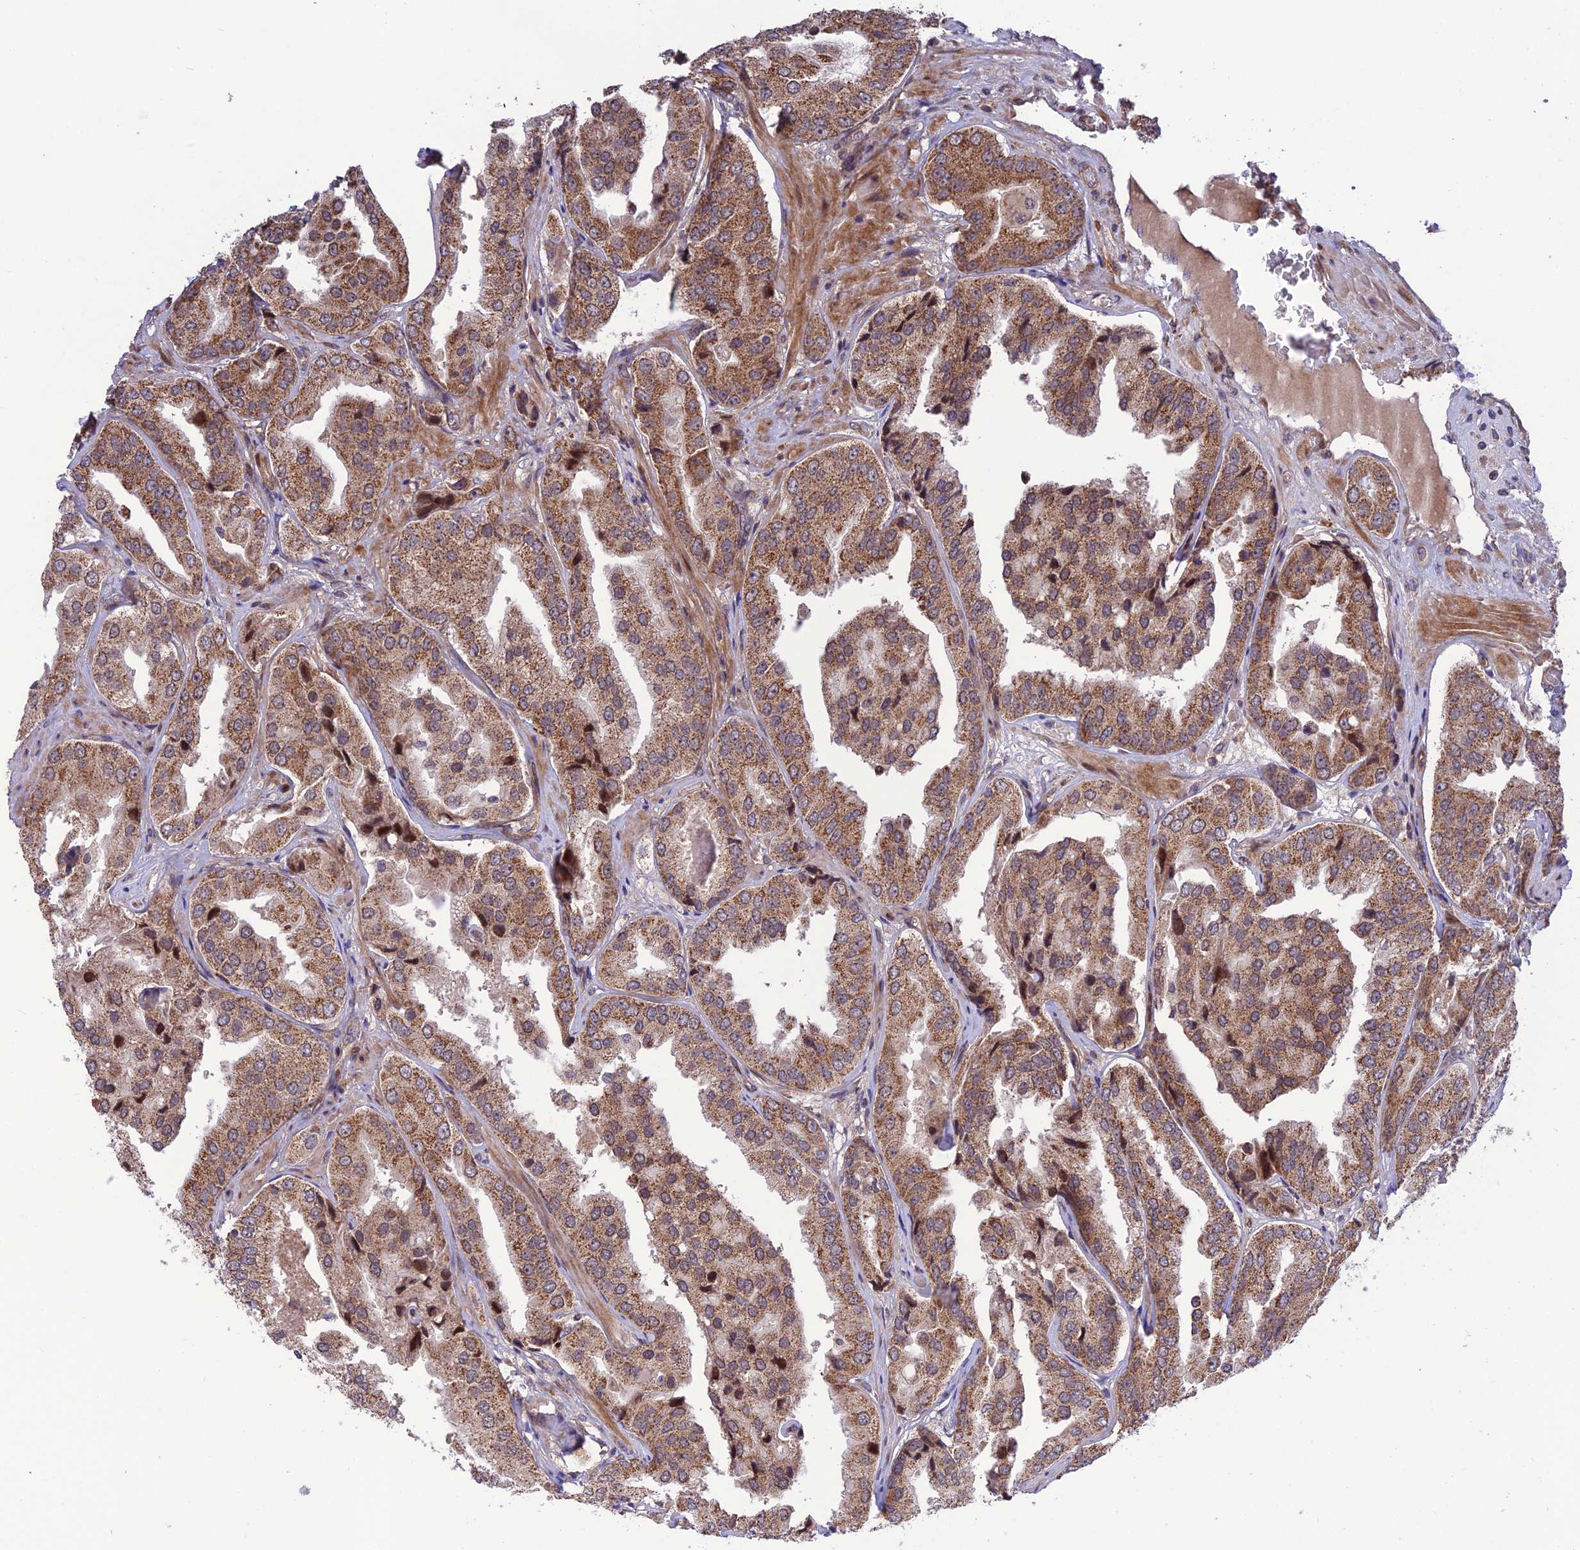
{"staining": {"intensity": "moderate", "quantity": ">75%", "location": "cytoplasmic/membranous"}, "tissue": "prostate cancer", "cell_type": "Tumor cells", "image_type": "cancer", "snomed": [{"axis": "morphology", "description": "Adenocarcinoma, High grade"}, {"axis": "topography", "description": "Prostate"}], "caption": "Prostate adenocarcinoma (high-grade) stained for a protein reveals moderate cytoplasmic/membranous positivity in tumor cells.", "gene": "PLEKHG2", "patient": {"sex": "male", "age": 63}}